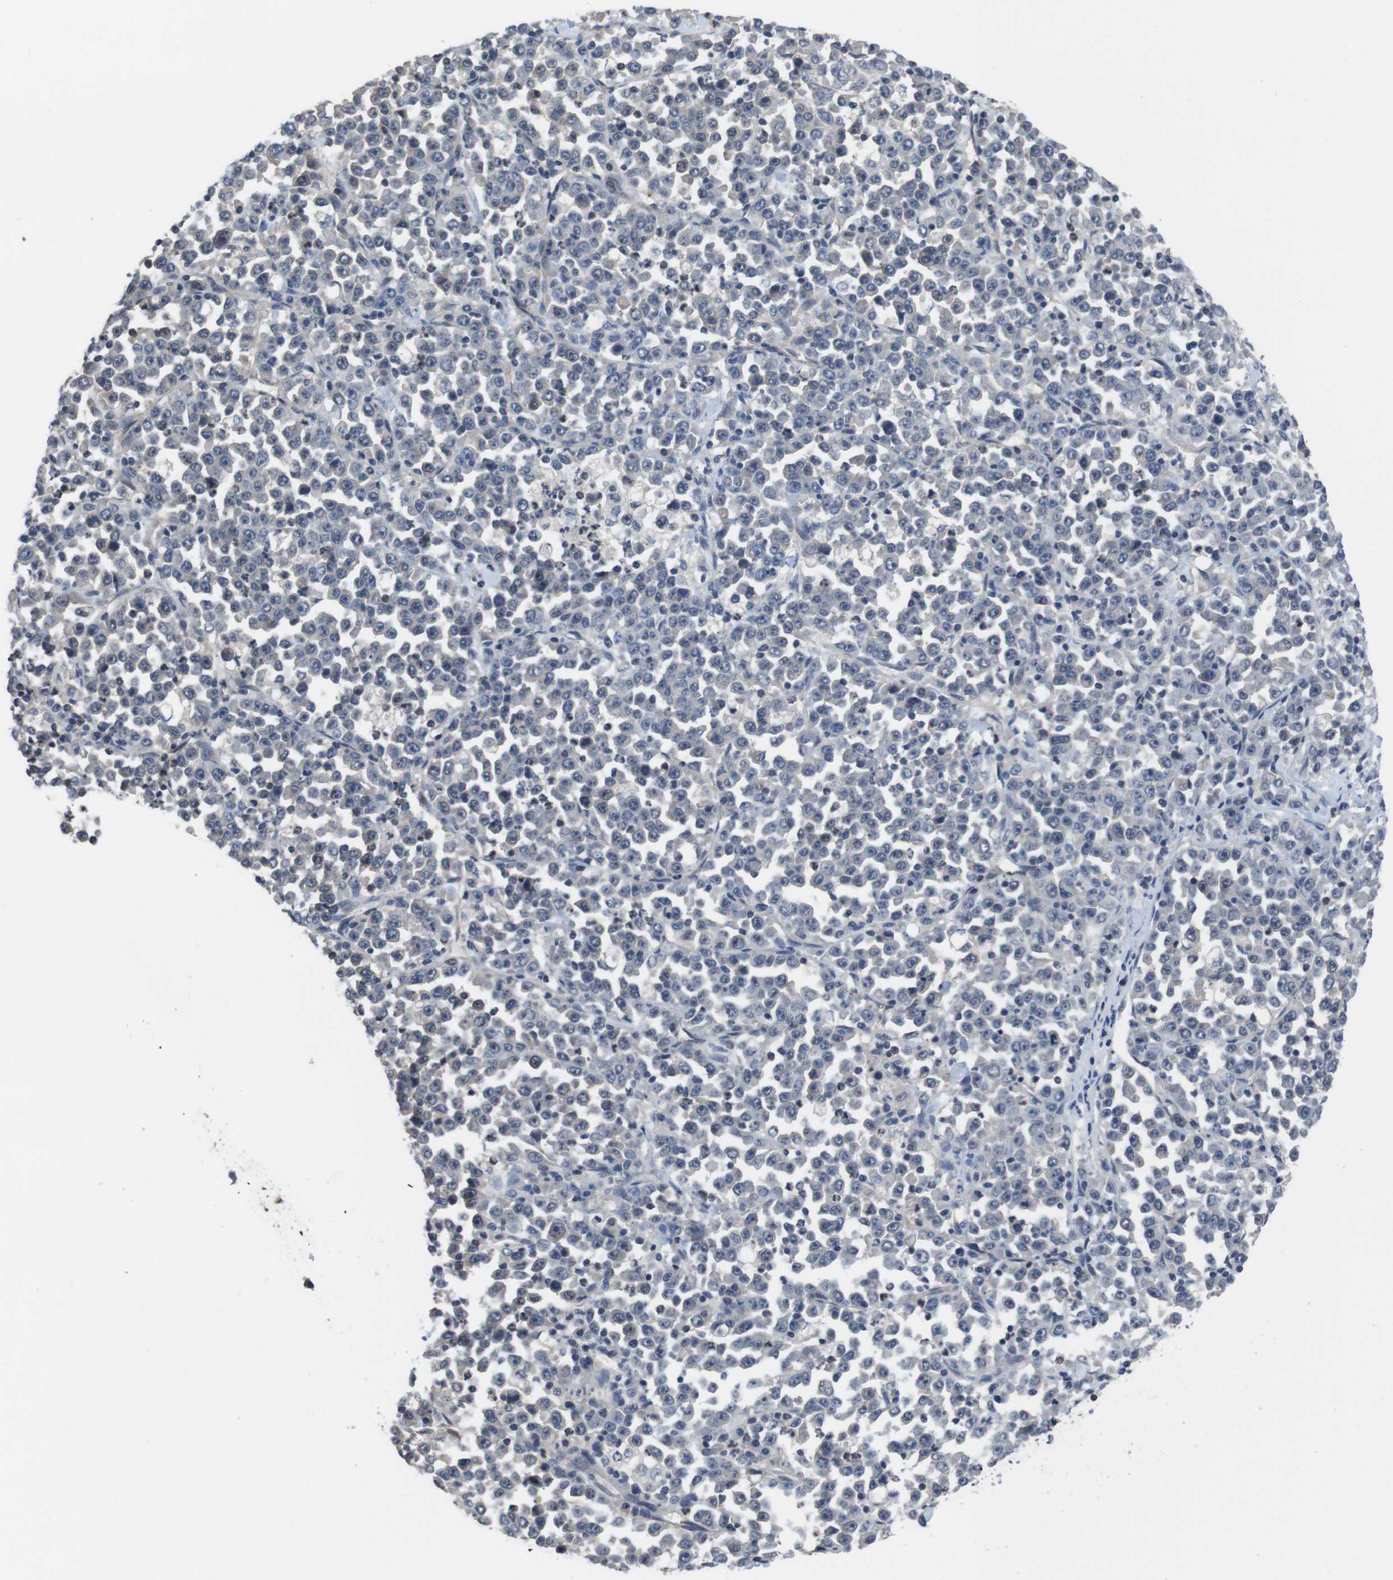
{"staining": {"intensity": "negative", "quantity": "none", "location": "none"}, "tissue": "stomach cancer", "cell_type": "Tumor cells", "image_type": "cancer", "snomed": [{"axis": "morphology", "description": "Normal tissue, NOS"}, {"axis": "morphology", "description": "Adenocarcinoma, NOS"}, {"axis": "topography", "description": "Stomach, upper"}, {"axis": "topography", "description": "Stomach"}], "caption": "Human stomach adenocarcinoma stained for a protein using immunohistochemistry (IHC) exhibits no positivity in tumor cells.", "gene": "FADD", "patient": {"sex": "male", "age": 59}}